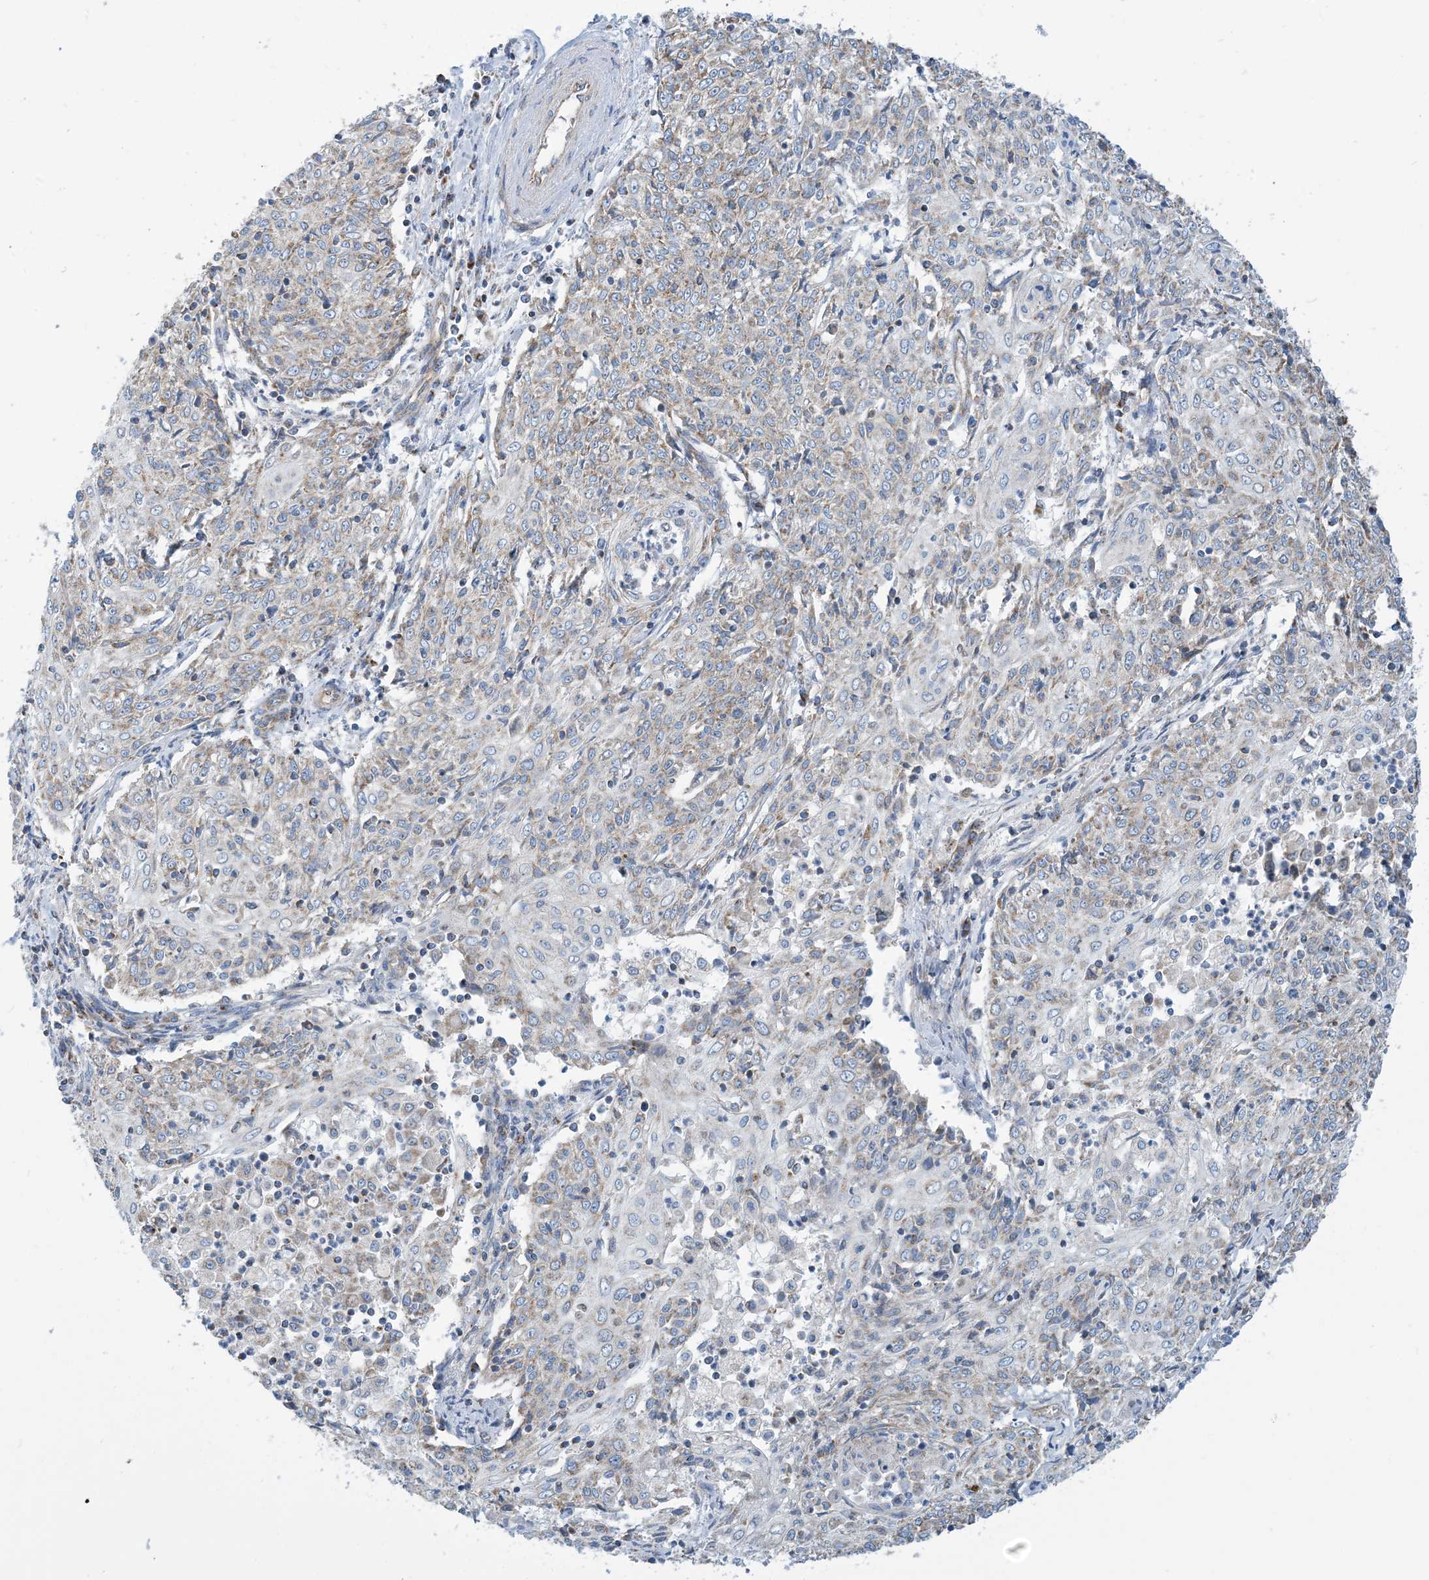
{"staining": {"intensity": "moderate", "quantity": "25%-75%", "location": "cytoplasmic/membranous"}, "tissue": "cervical cancer", "cell_type": "Tumor cells", "image_type": "cancer", "snomed": [{"axis": "morphology", "description": "Squamous cell carcinoma, NOS"}, {"axis": "topography", "description": "Cervix"}], "caption": "A histopathology image of human cervical squamous cell carcinoma stained for a protein reveals moderate cytoplasmic/membranous brown staining in tumor cells.", "gene": "PHOSPHO2", "patient": {"sex": "female", "age": 48}}